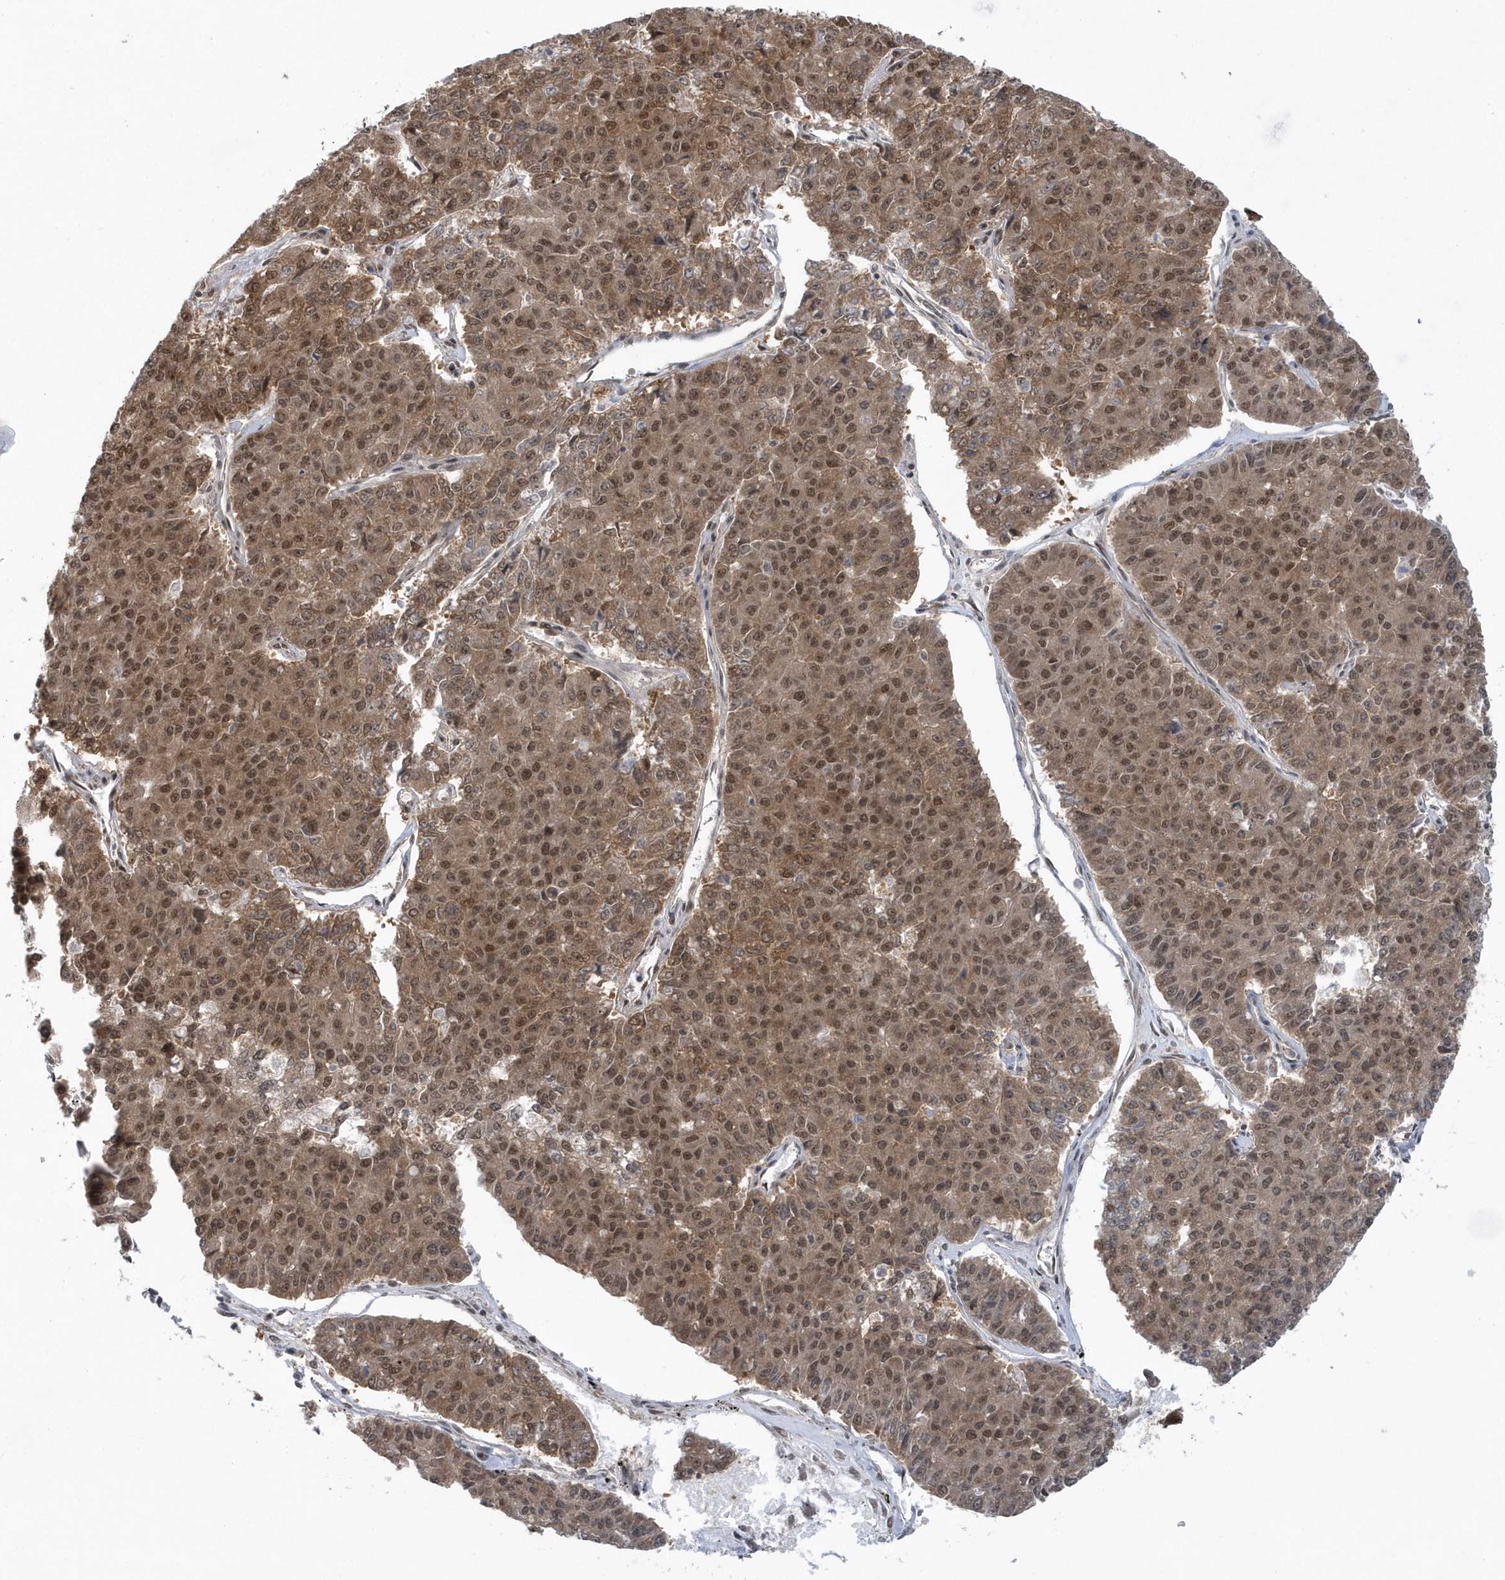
{"staining": {"intensity": "moderate", "quantity": ">75%", "location": "cytoplasmic/membranous,nuclear"}, "tissue": "pancreatic cancer", "cell_type": "Tumor cells", "image_type": "cancer", "snomed": [{"axis": "morphology", "description": "Adenocarcinoma, NOS"}, {"axis": "topography", "description": "Pancreas"}], "caption": "Protein staining exhibits moderate cytoplasmic/membranous and nuclear positivity in approximately >75% of tumor cells in pancreatic adenocarcinoma.", "gene": "SEPHS1", "patient": {"sex": "male", "age": 50}}